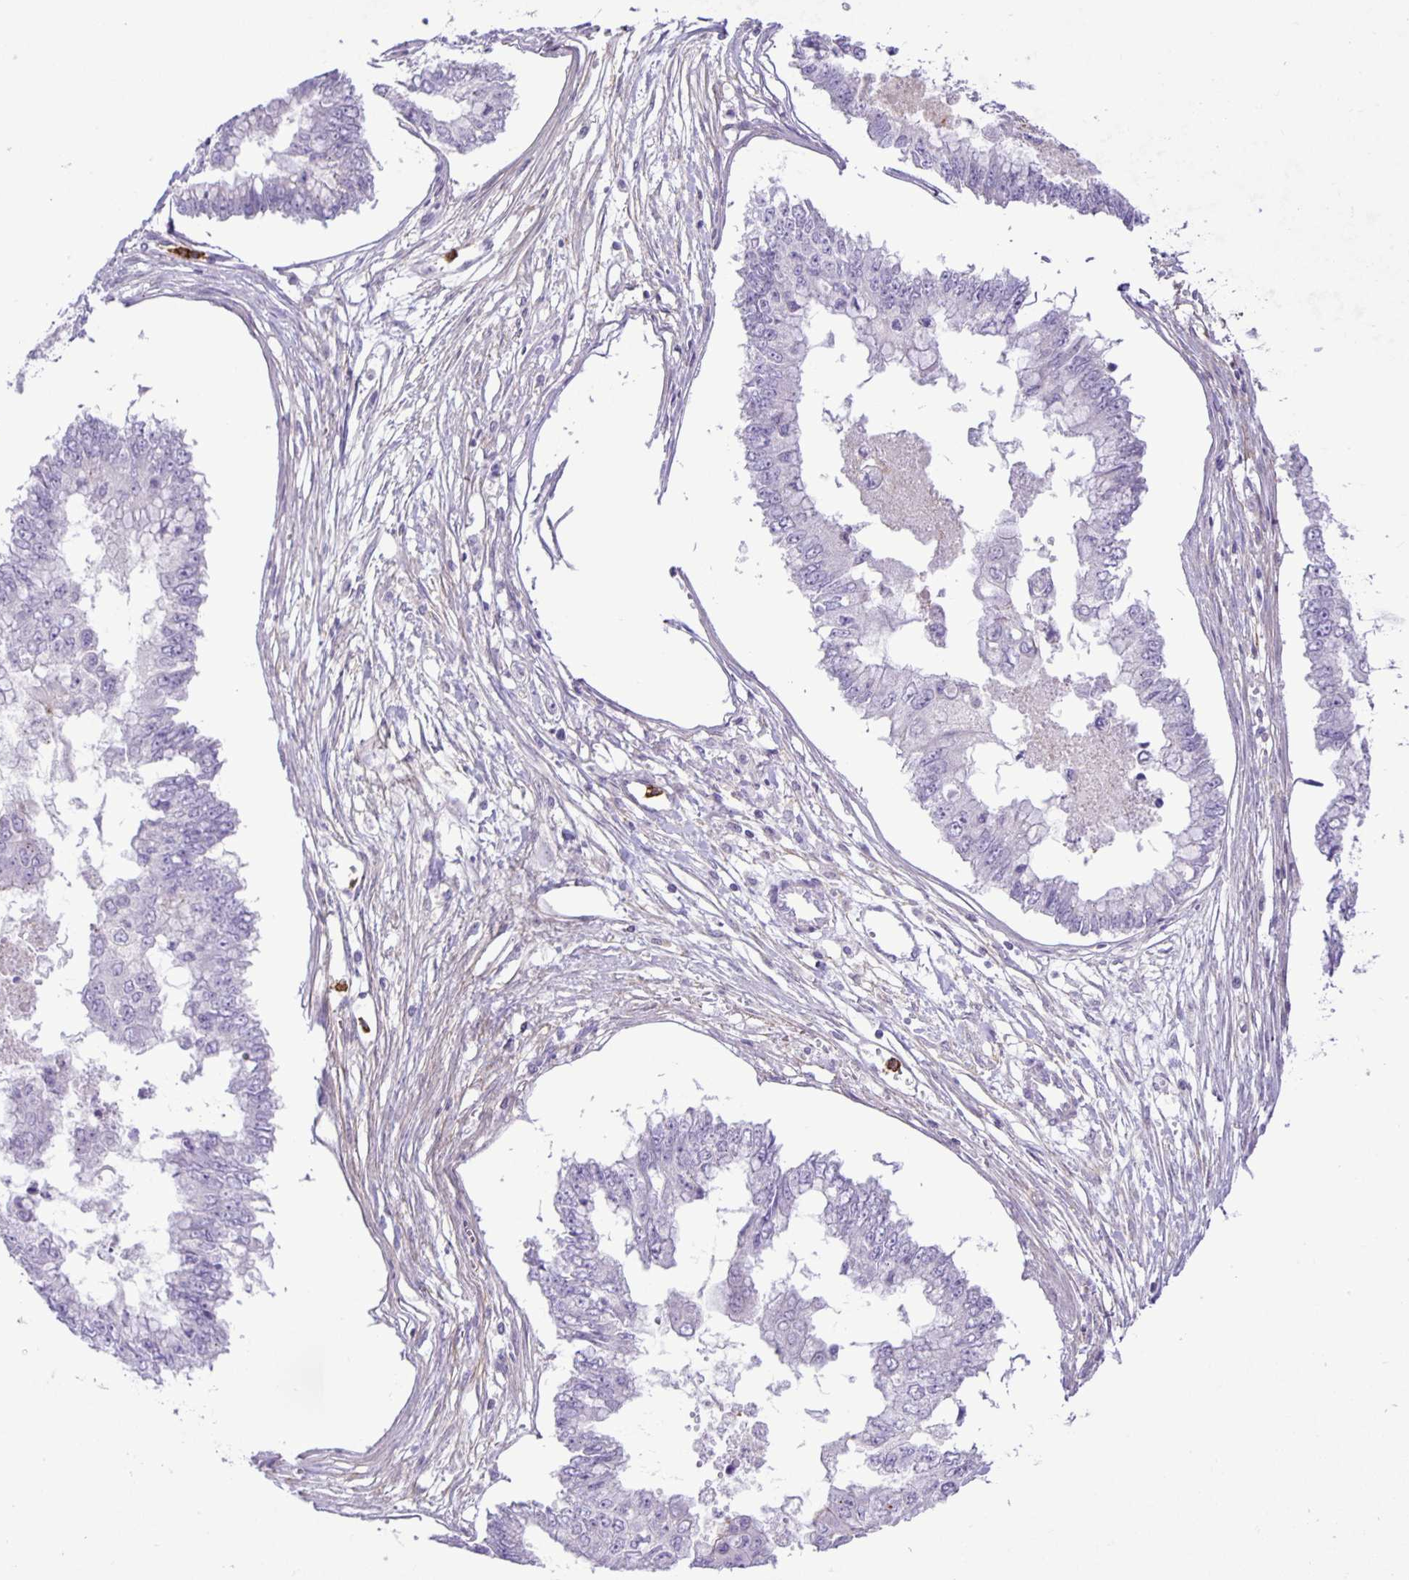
{"staining": {"intensity": "negative", "quantity": "none", "location": "none"}, "tissue": "ovarian cancer", "cell_type": "Tumor cells", "image_type": "cancer", "snomed": [{"axis": "morphology", "description": "Cystadenocarcinoma, mucinous, NOS"}, {"axis": "topography", "description": "Ovary"}], "caption": "Protein analysis of ovarian cancer (mucinous cystadenocarcinoma) displays no significant expression in tumor cells.", "gene": "ADCK1", "patient": {"sex": "female", "age": 72}}